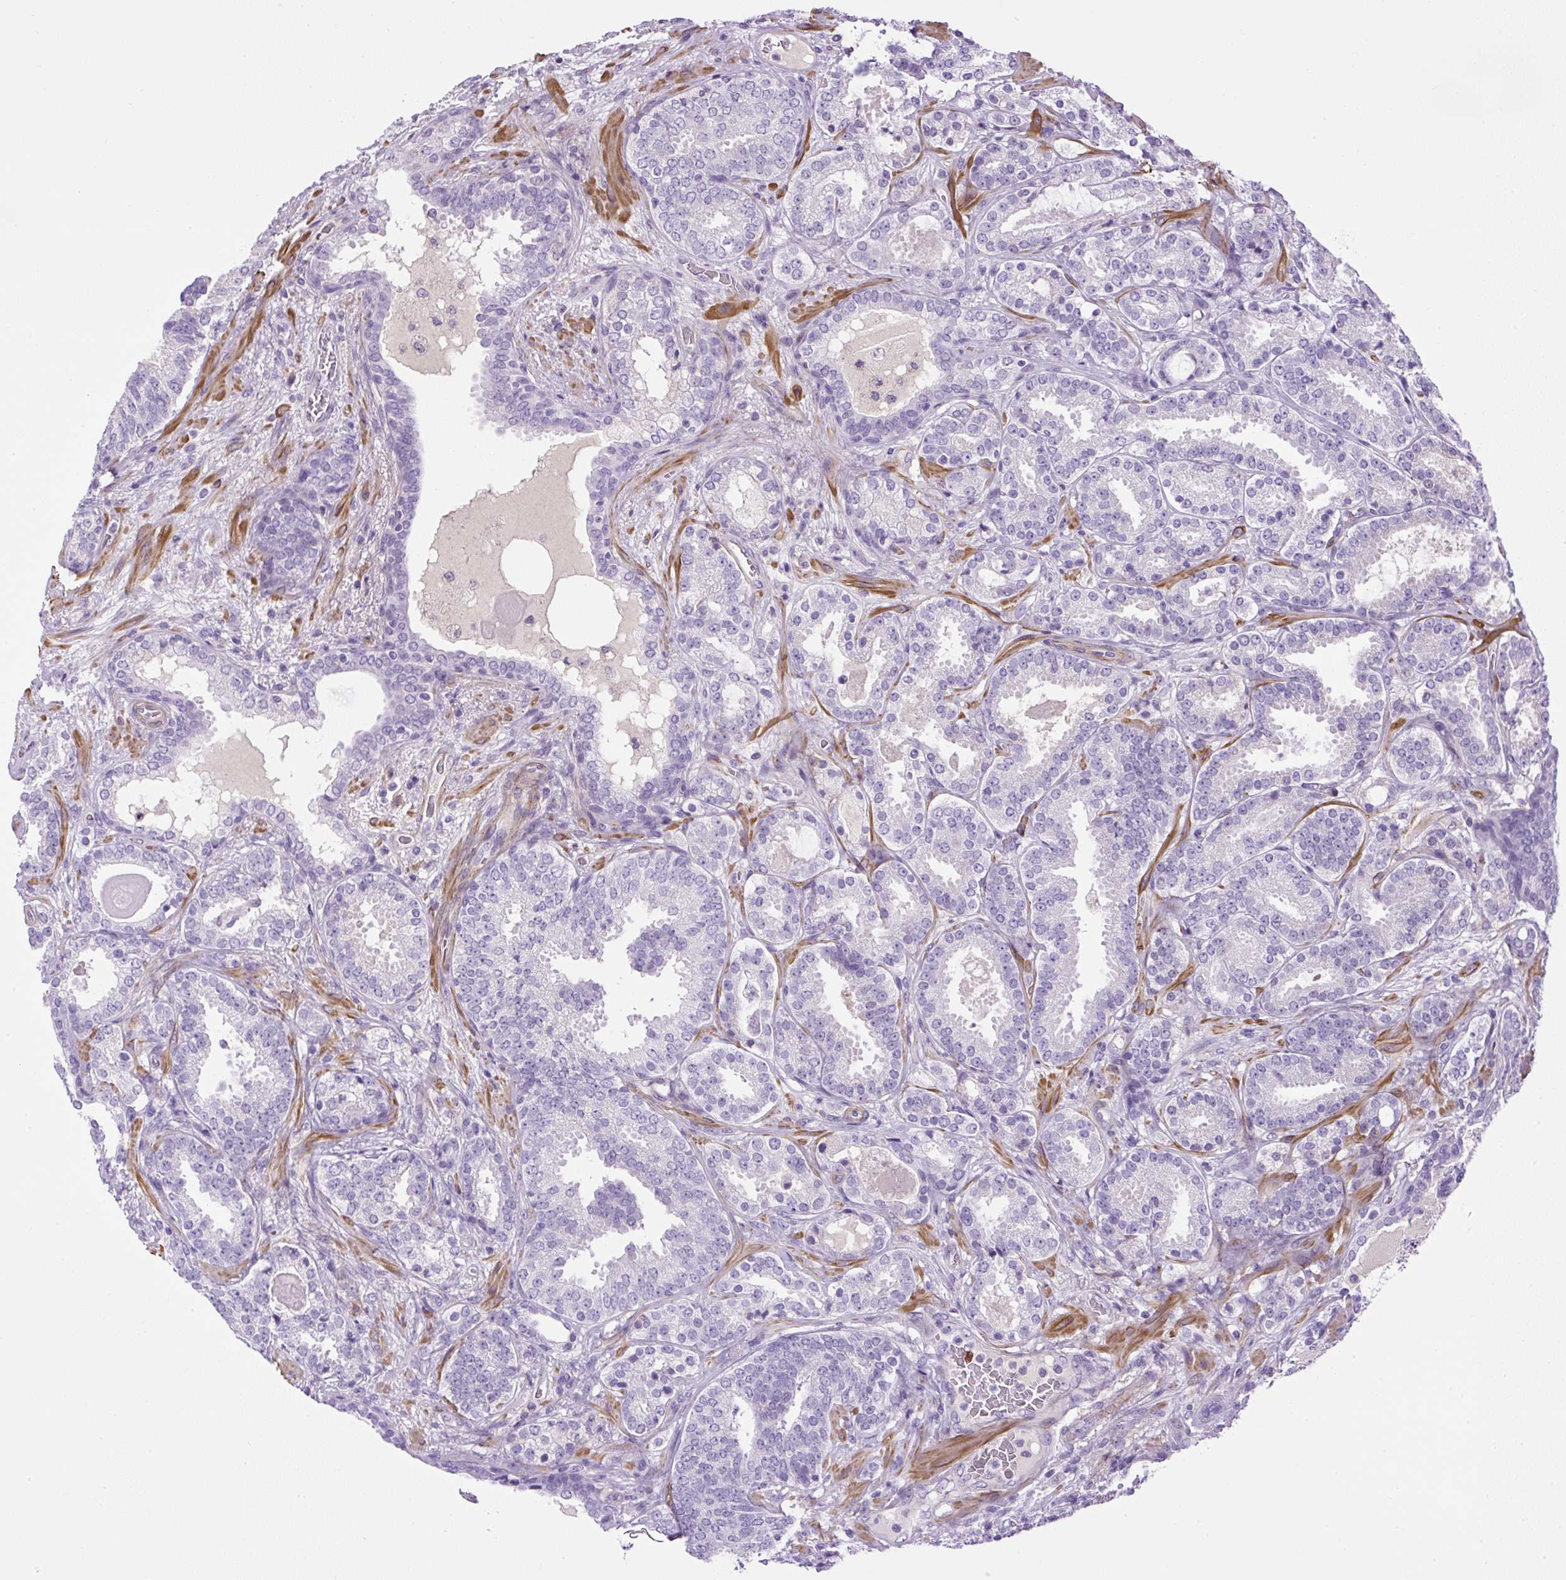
{"staining": {"intensity": "negative", "quantity": "none", "location": "none"}, "tissue": "prostate cancer", "cell_type": "Tumor cells", "image_type": "cancer", "snomed": [{"axis": "morphology", "description": "Adenocarcinoma, High grade"}, {"axis": "topography", "description": "Prostate"}], "caption": "Image shows no protein staining in tumor cells of prostate cancer (adenocarcinoma (high-grade)) tissue.", "gene": "VWA7", "patient": {"sex": "male", "age": 65}}